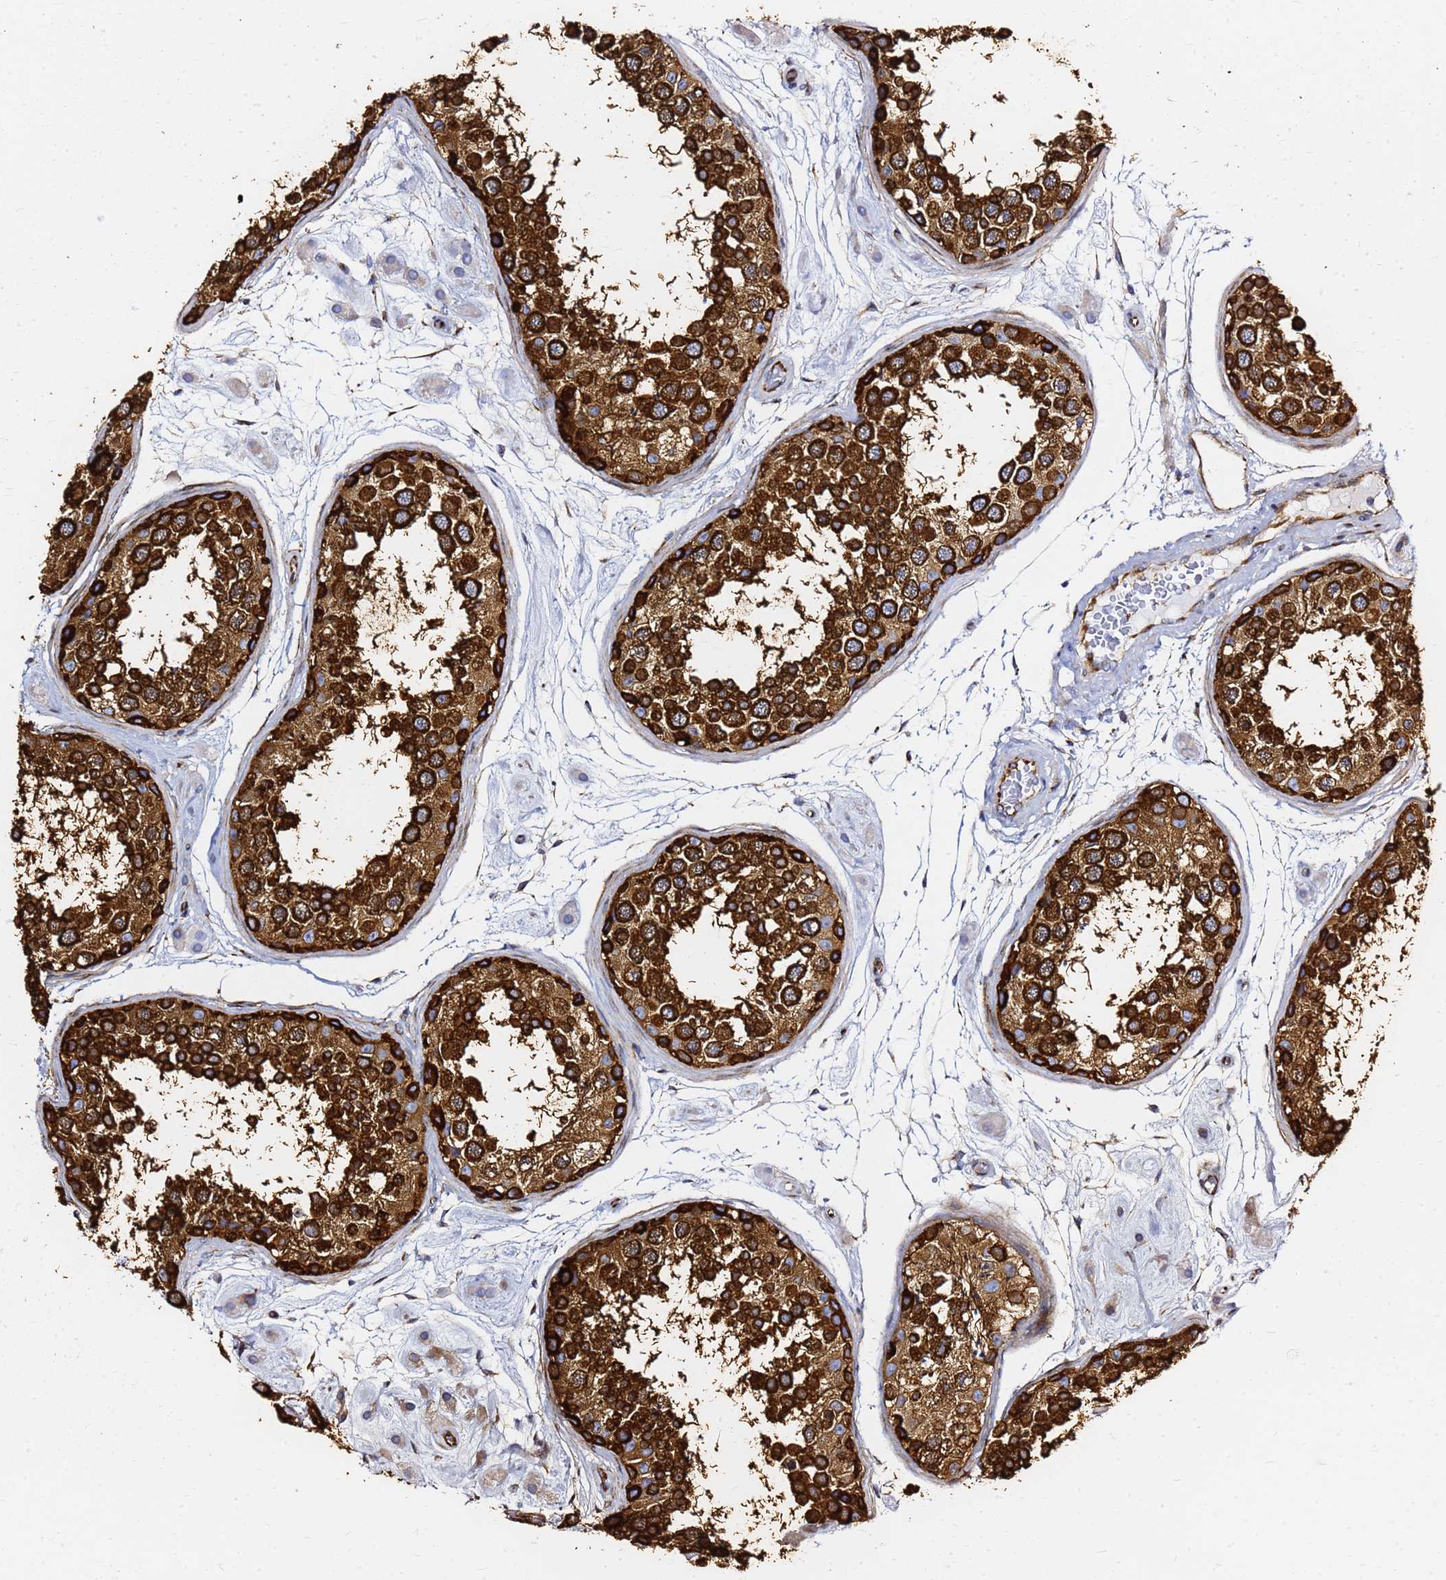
{"staining": {"intensity": "strong", "quantity": ">75%", "location": "cytoplasmic/membranous"}, "tissue": "testis", "cell_type": "Cells in seminiferous ducts", "image_type": "normal", "snomed": [{"axis": "morphology", "description": "Normal tissue, NOS"}, {"axis": "topography", "description": "Testis"}], "caption": "Cells in seminiferous ducts demonstrate strong cytoplasmic/membranous staining in approximately >75% of cells in normal testis.", "gene": "TUBA8", "patient": {"sex": "male", "age": 25}}